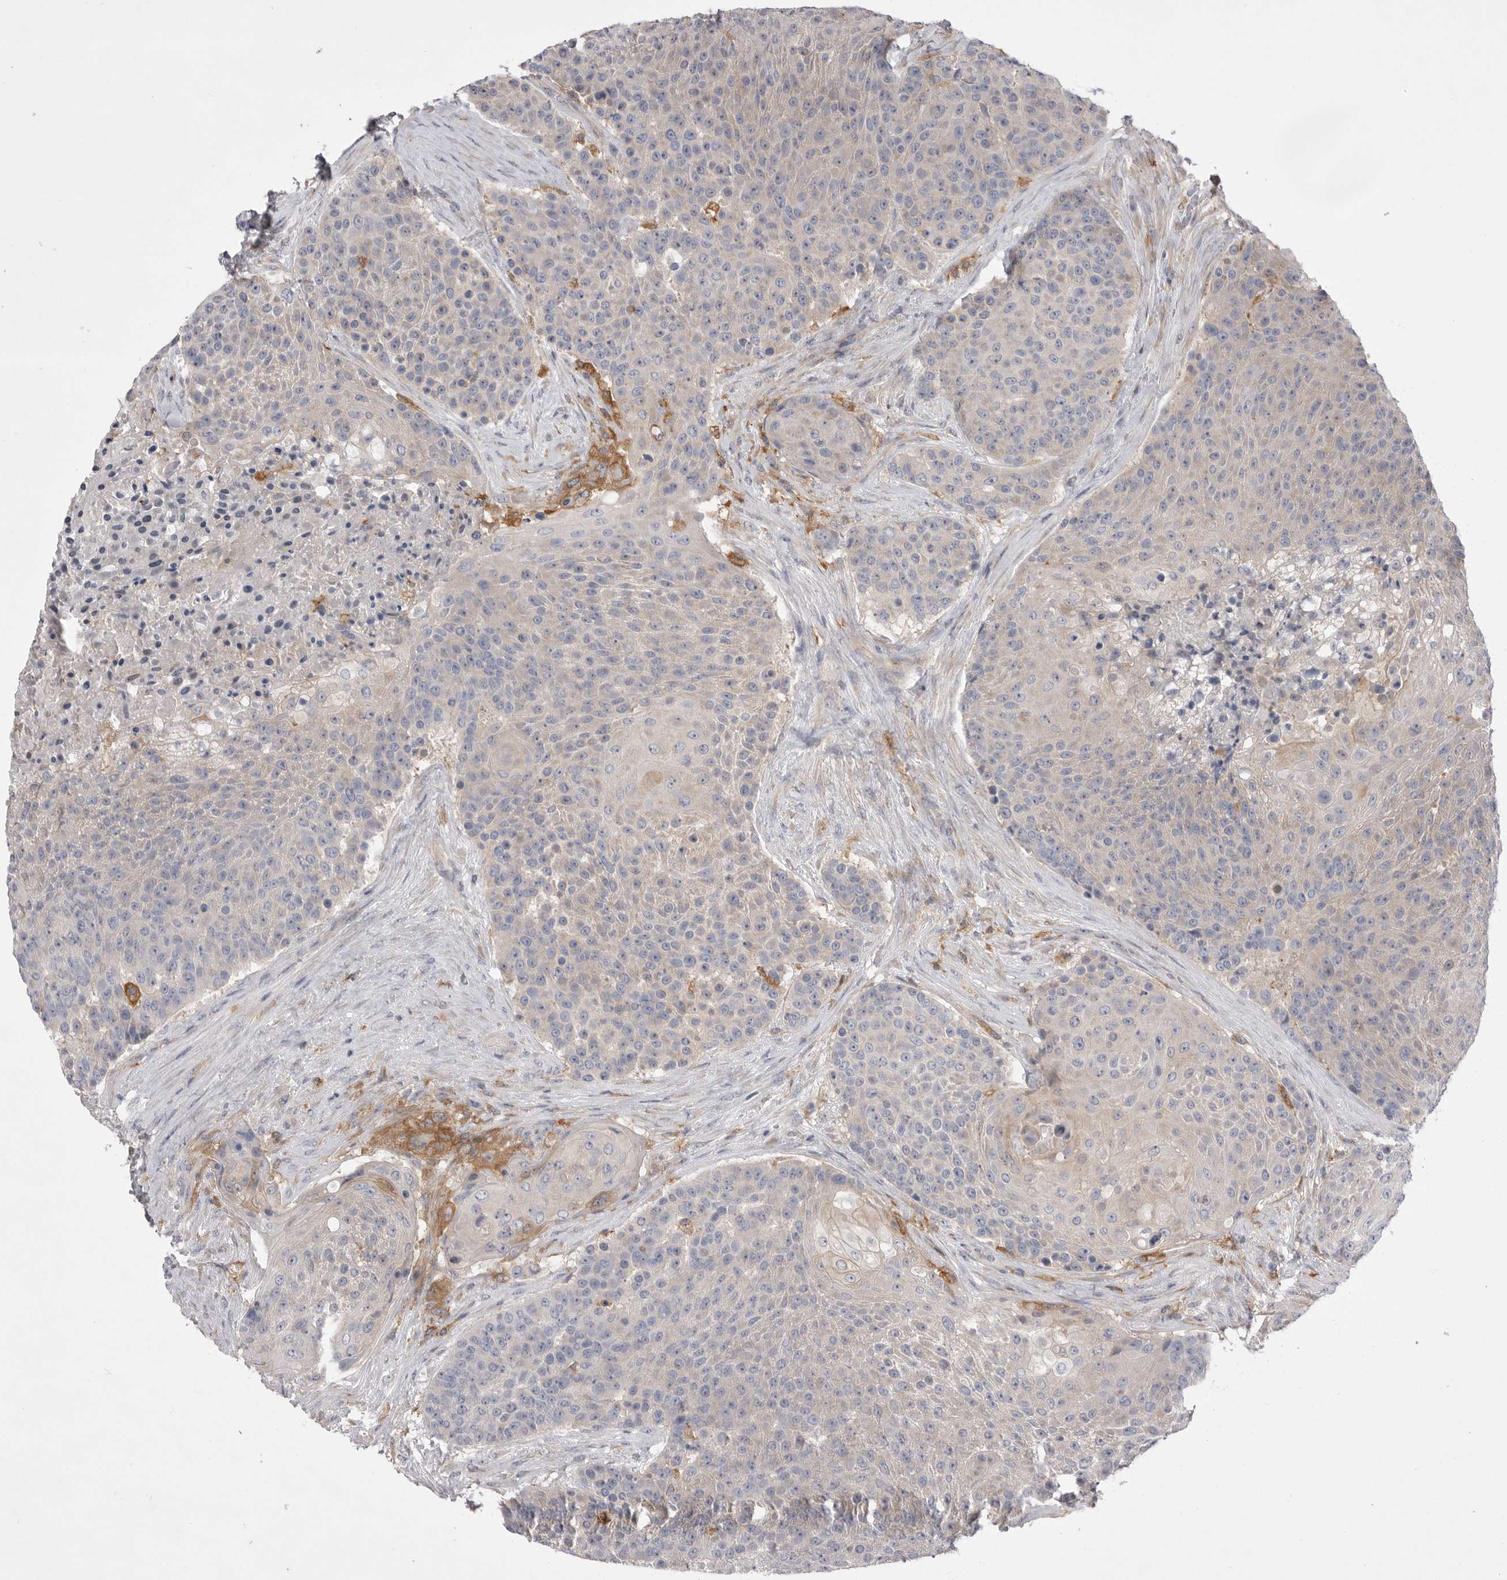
{"staining": {"intensity": "negative", "quantity": "none", "location": "none"}, "tissue": "urothelial cancer", "cell_type": "Tumor cells", "image_type": "cancer", "snomed": [{"axis": "morphology", "description": "Urothelial carcinoma, High grade"}, {"axis": "topography", "description": "Urinary bladder"}], "caption": "Human urothelial carcinoma (high-grade) stained for a protein using immunohistochemistry shows no staining in tumor cells.", "gene": "VAC14", "patient": {"sex": "female", "age": 63}}